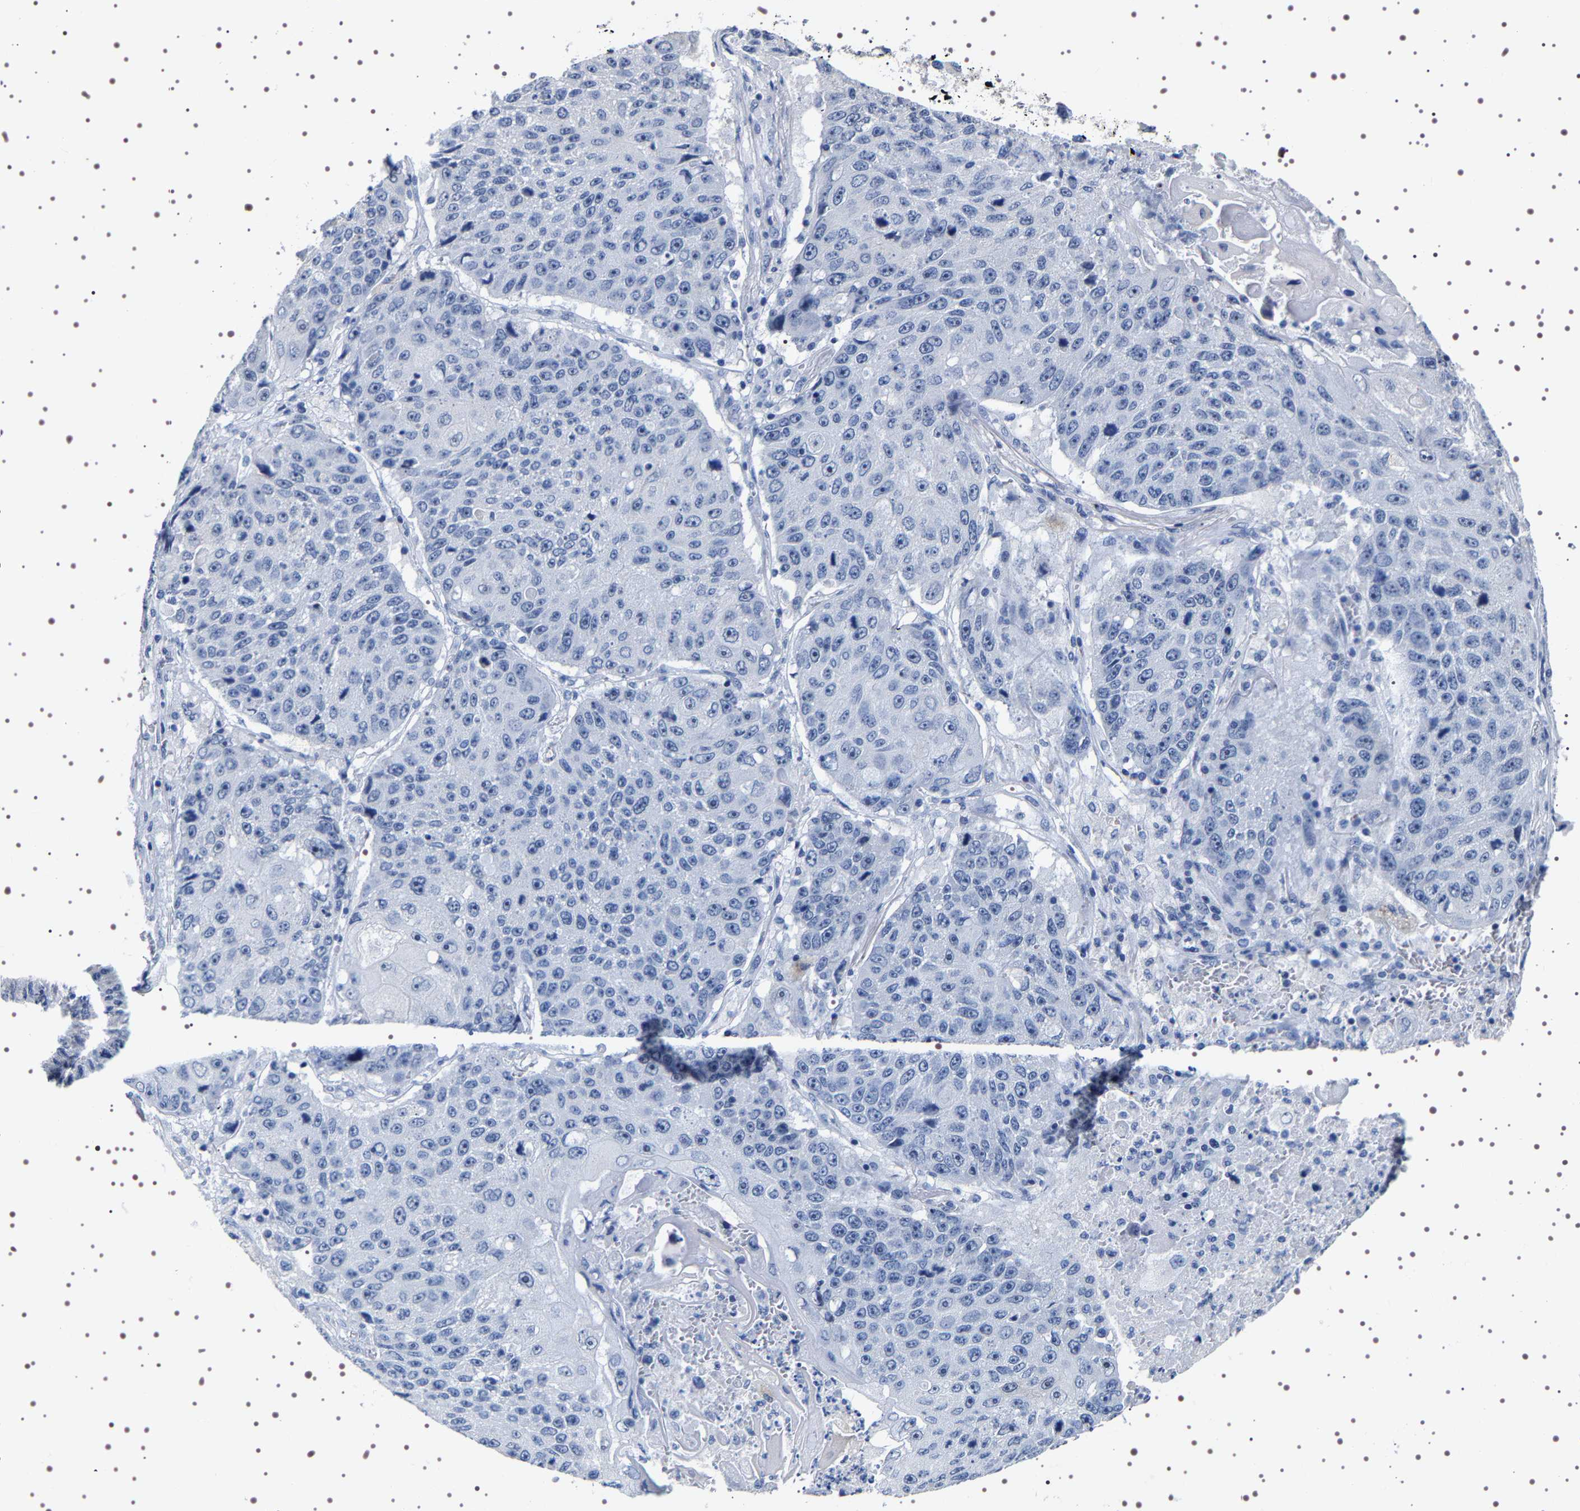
{"staining": {"intensity": "negative", "quantity": "none", "location": "none"}, "tissue": "lung cancer", "cell_type": "Tumor cells", "image_type": "cancer", "snomed": [{"axis": "morphology", "description": "Squamous cell carcinoma, NOS"}, {"axis": "topography", "description": "Lung"}], "caption": "The histopathology image exhibits no staining of tumor cells in lung cancer (squamous cell carcinoma). The staining was performed using DAB (3,3'-diaminobenzidine) to visualize the protein expression in brown, while the nuclei were stained in blue with hematoxylin (Magnification: 20x).", "gene": "UBQLN3", "patient": {"sex": "male", "age": 61}}